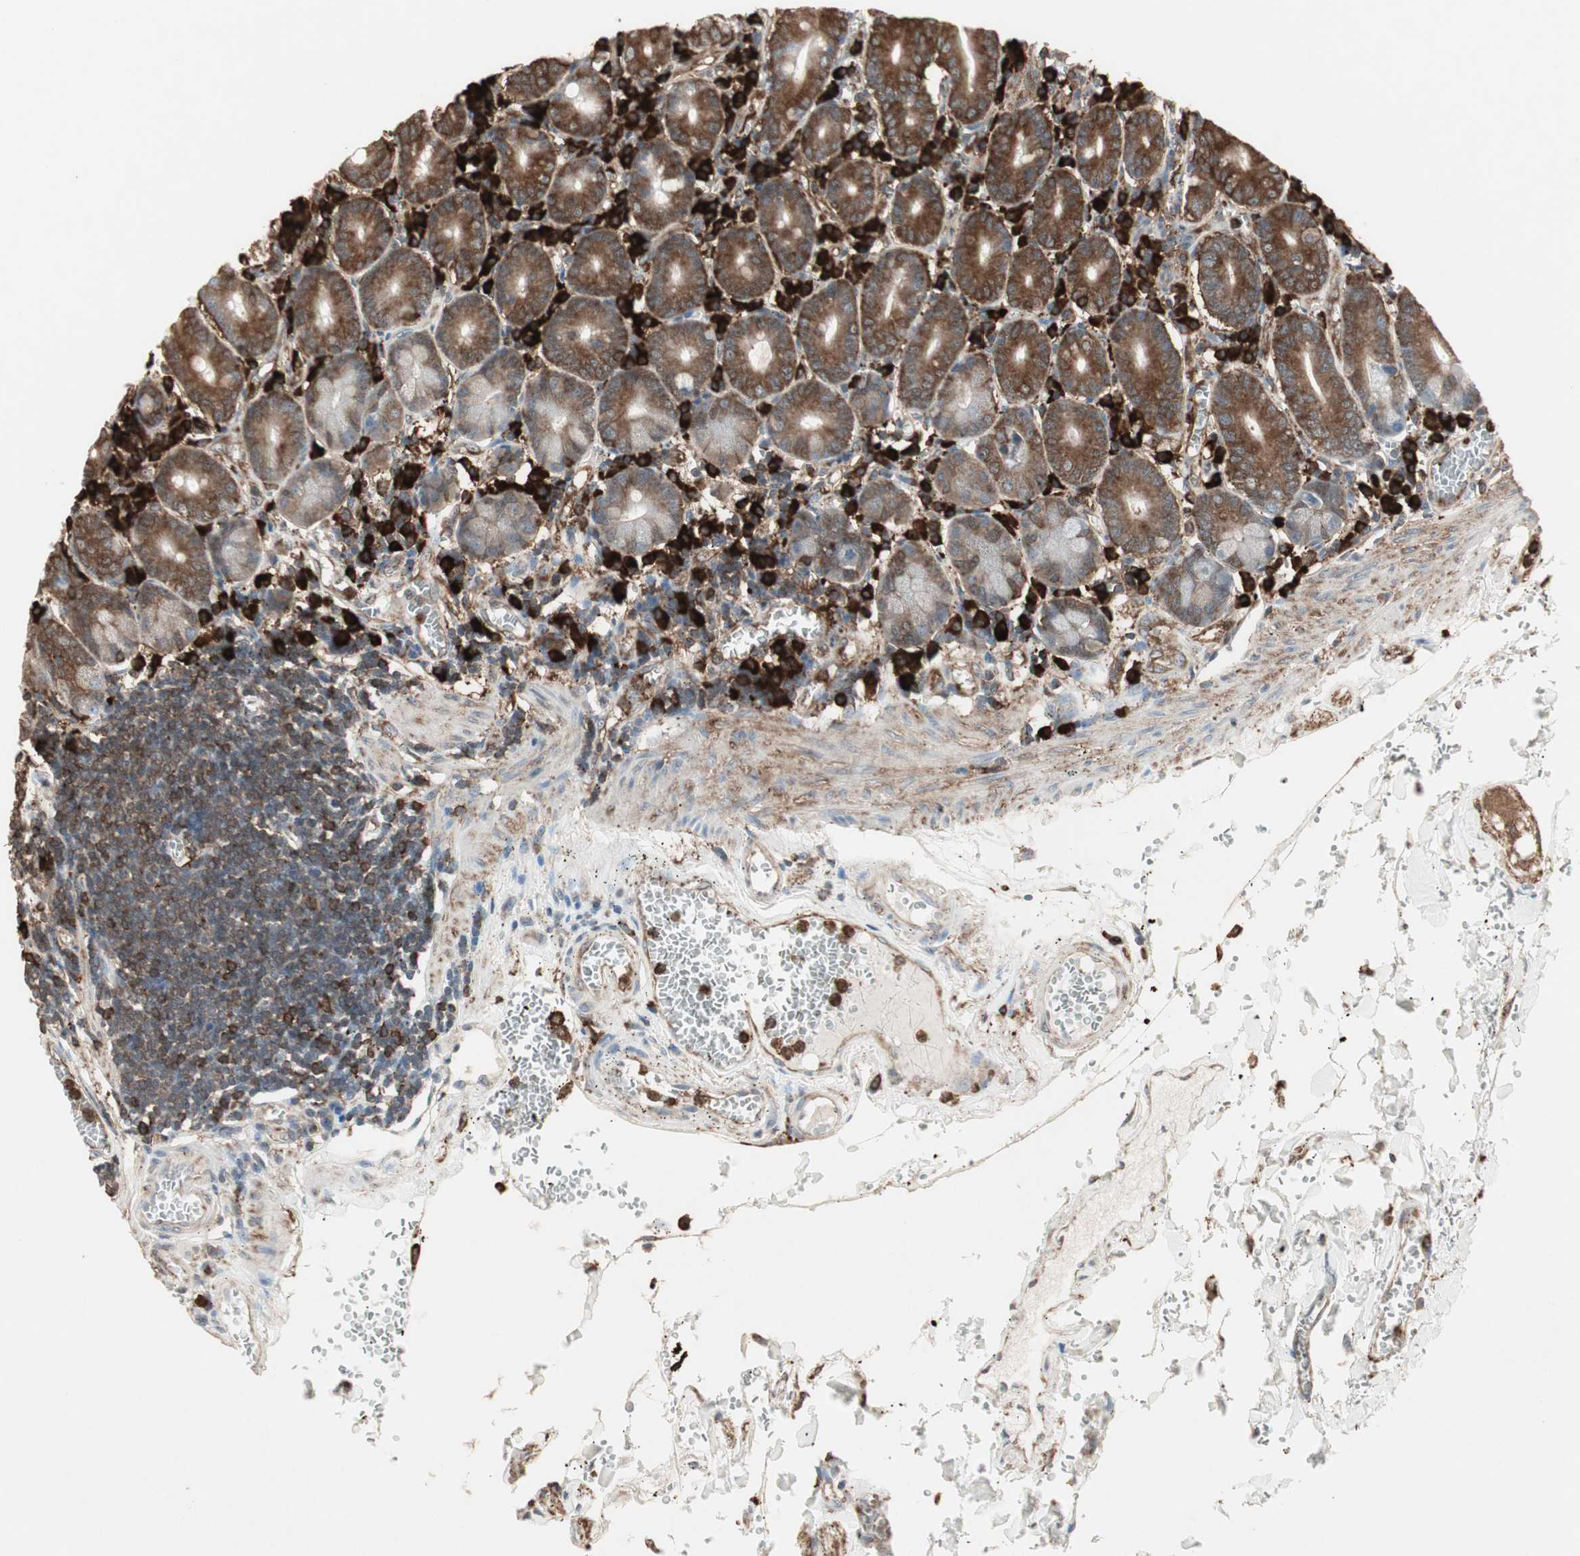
{"staining": {"intensity": "strong", "quantity": ">75%", "location": "cytoplasmic/membranous"}, "tissue": "small intestine", "cell_type": "Glandular cells", "image_type": "normal", "snomed": [{"axis": "morphology", "description": "Normal tissue, NOS"}, {"axis": "topography", "description": "Small intestine"}], "caption": "DAB immunohistochemical staining of benign human small intestine reveals strong cytoplasmic/membranous protein positivity in about >75% of glandular cells. The protein of interest is shown in brown color, while the nuclei are stained blue.", "gene": "MMP3", "patient": {"sex": "male", "age": 71}}